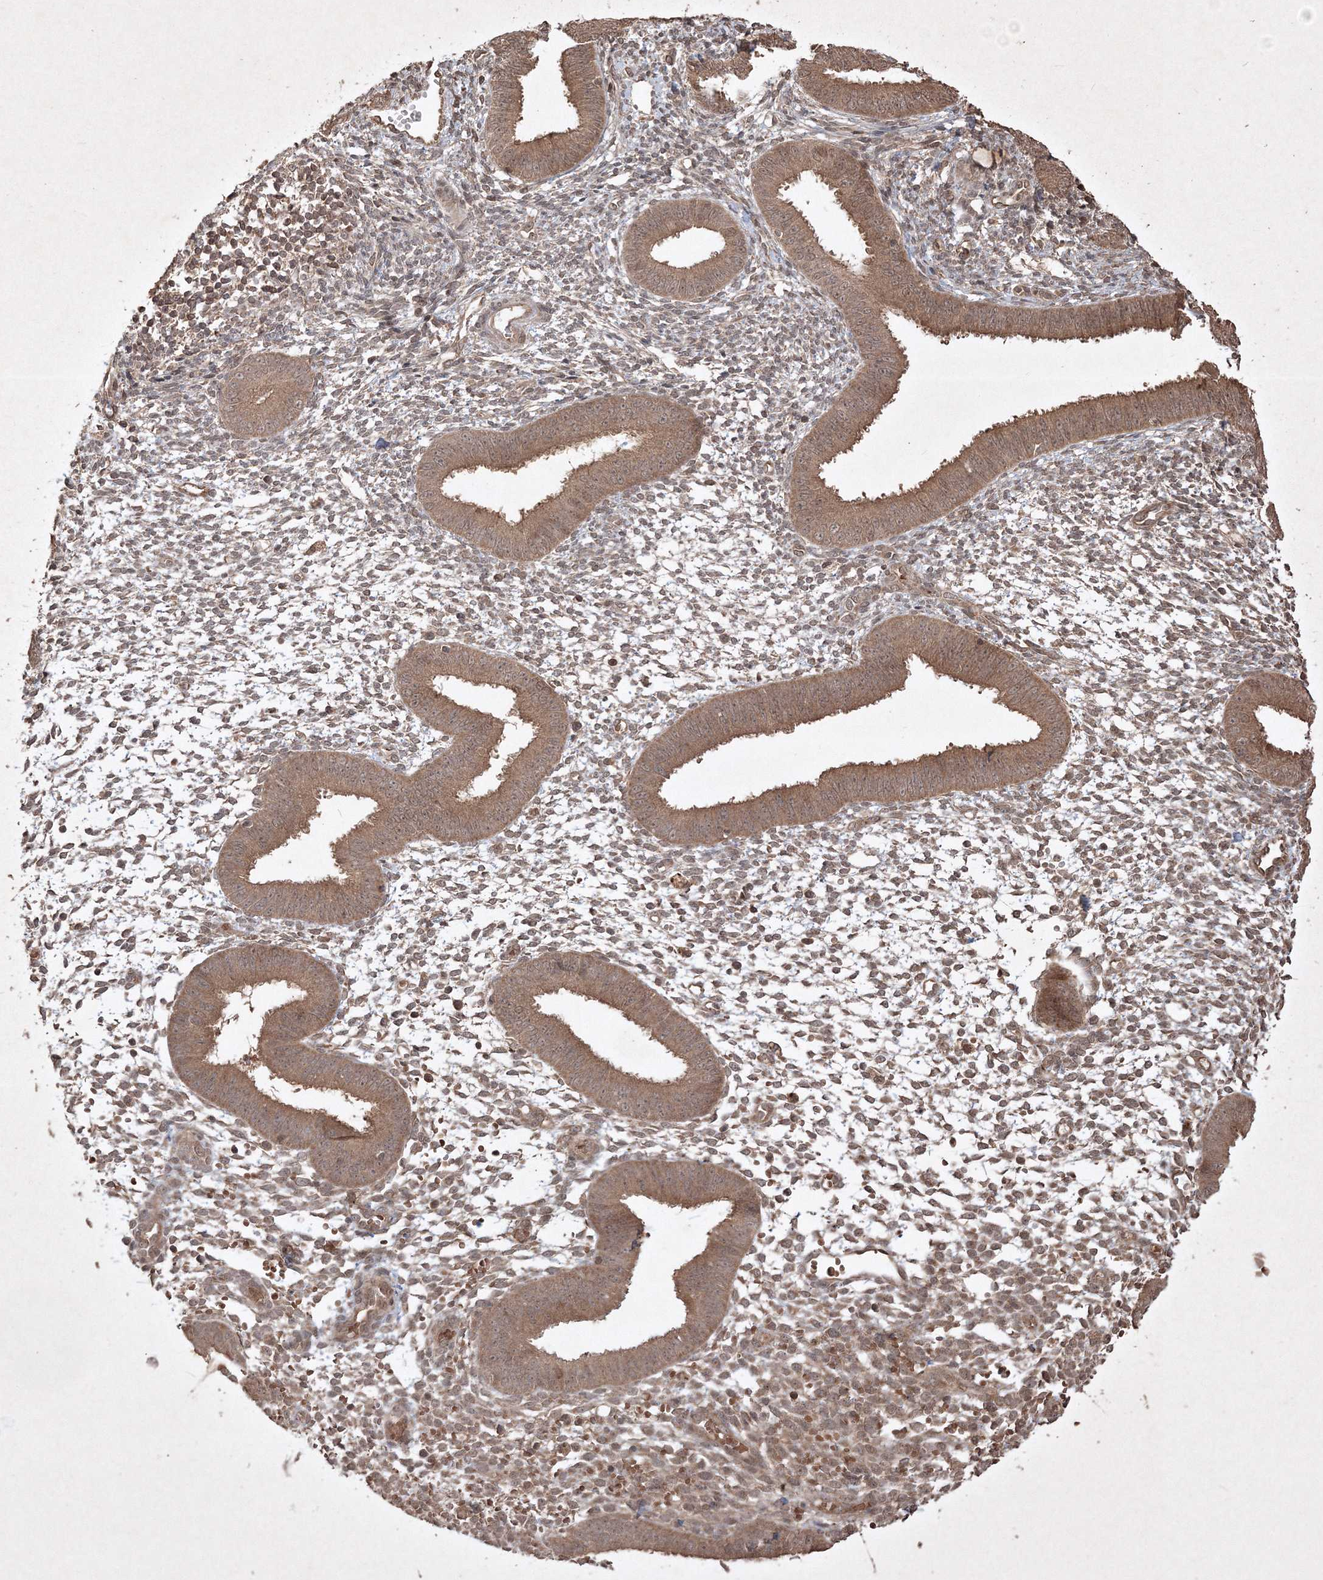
{"staining": {"intensity": "weak", "quantity": ">75%", "location": "cytoplasmic/membranous"}, "tissue": "endometrium", "cell_type": "Cells in endometrial stroma", "image_type": "normal", "snomed": [{"axis": "morphology", "description": "Normal tissue, NOS"}, {"axis": "topography", "description": "Uterus"}, {"axis": "topography", "description": "Endometrium"}], "caption": "This is an image of immunohistochemistry staining of unremarkable endometrium, which shows weak positivity in the cytoplasmic/membranous of cells in endometrial stroma.", "gene": "PELI3", "patient": {"sex": "female", "age": 48}}